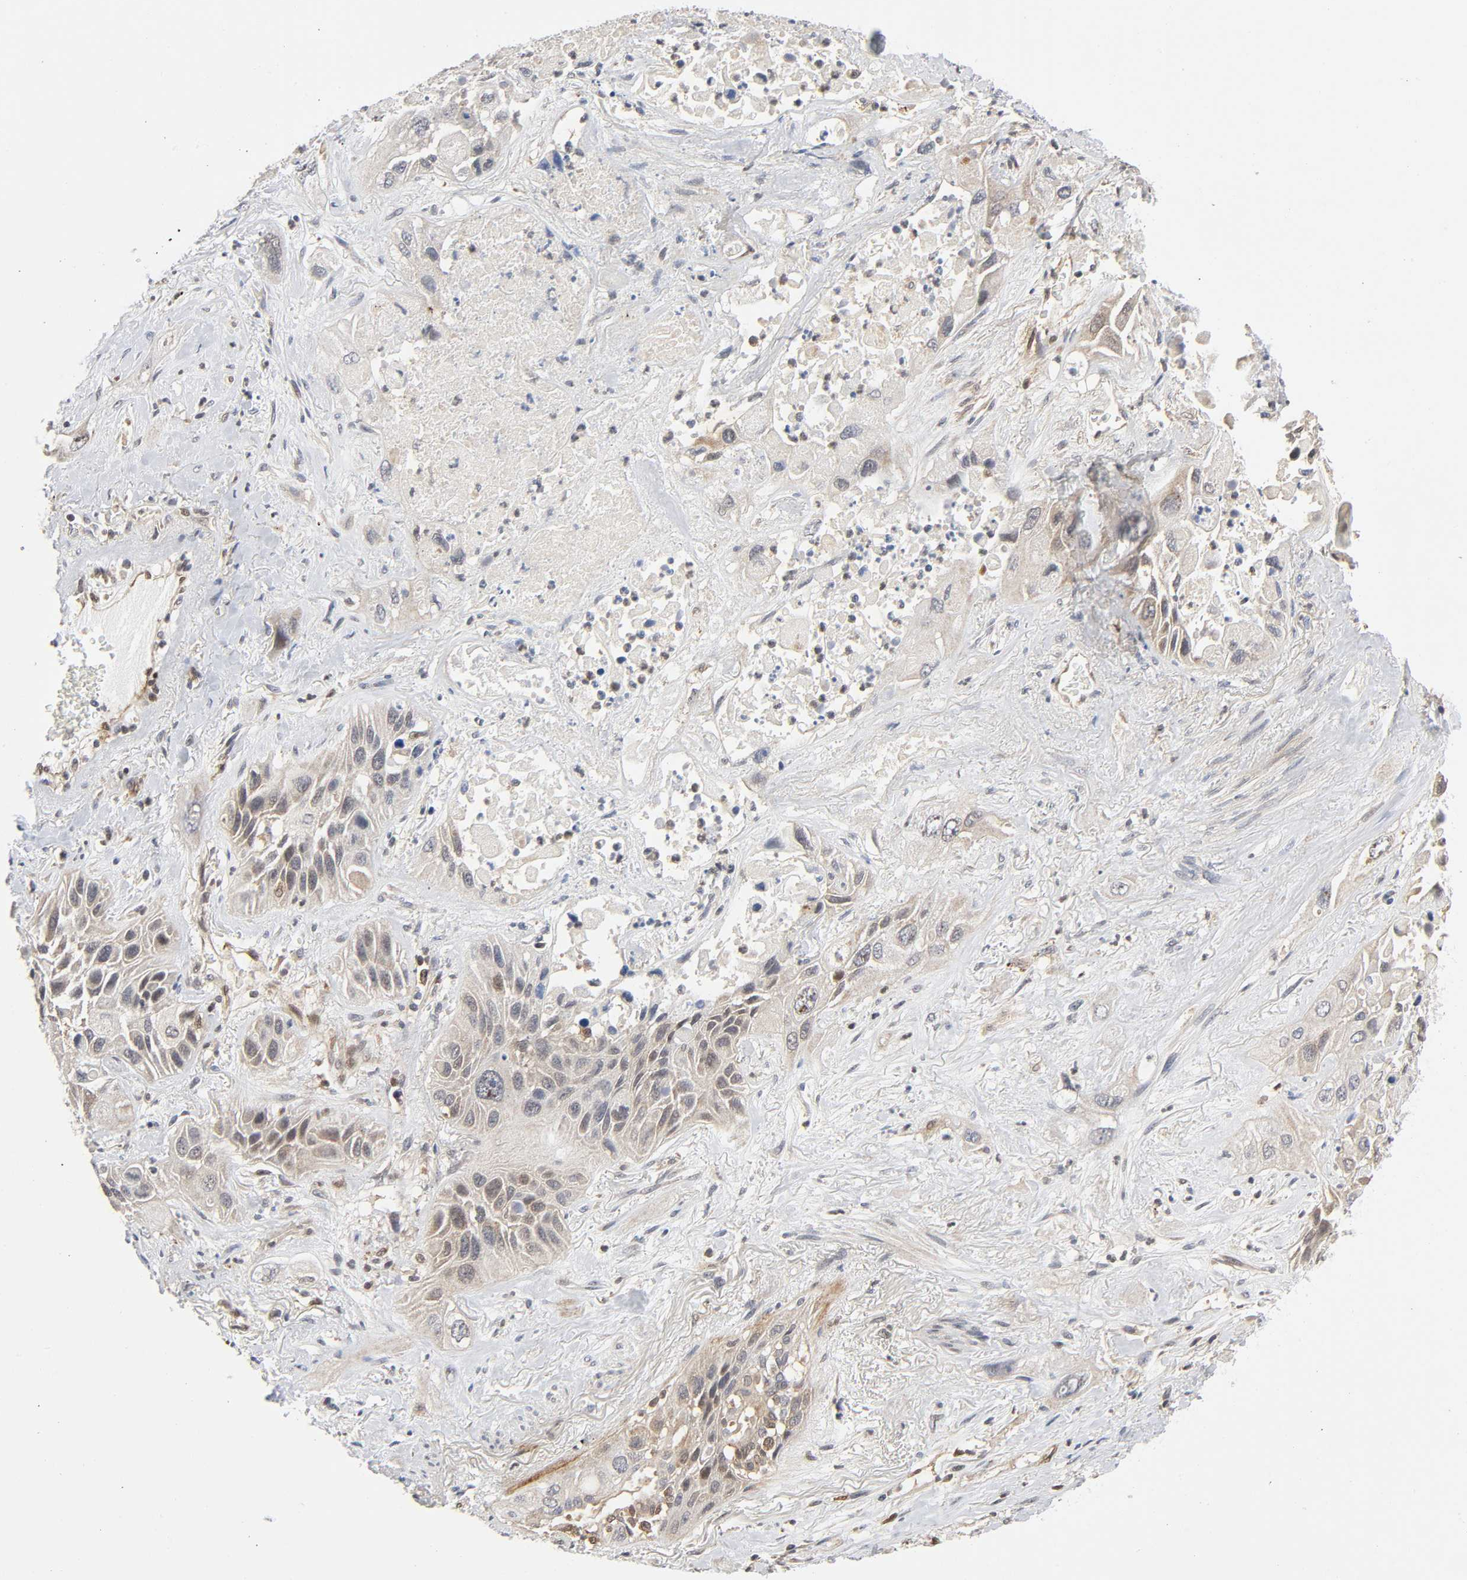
{"staining": {"intensity": "weak", "quantity": "25%-75%", "location": "cytoplasmic/membranous,nuclear"}, "tissue": "lung cancer", "cell_type": "Tumor cells", "image_type": "cancer", "snomed": [{"axis": "morphology", "description": "Squamous cell carcinoma, NOS"}, {"axis": "topography", "description": "Lung"}], "caption": "IHC of human lung cancer (squamous cell carcinoma) reveals low levels of weak cytoplasmic/membranous and nuclear staining in about 25%-75% of tumor cells.", "gene": "CASP9", "patient": {"sex": "female", "age": 76}}